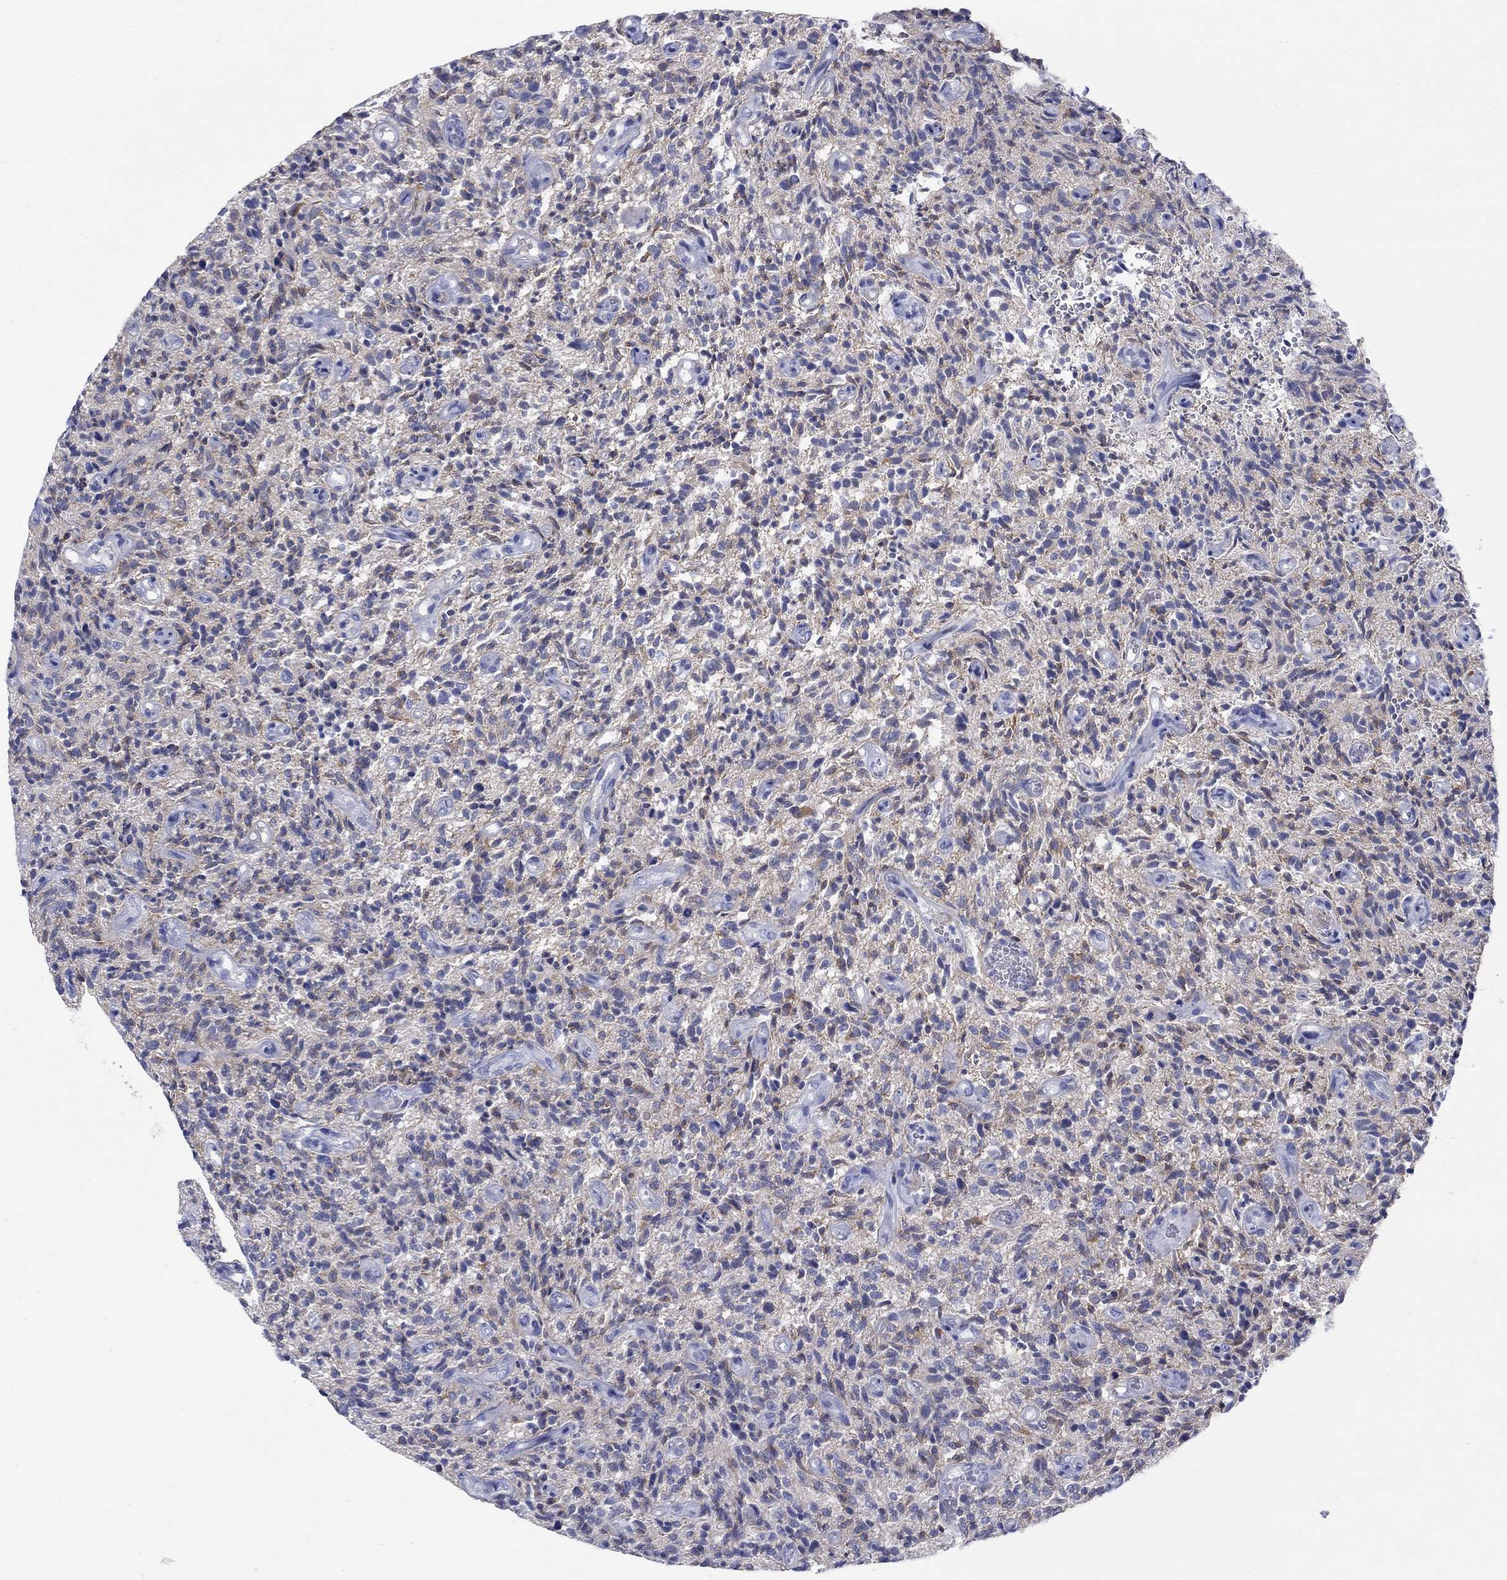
{"staining": {"intensity": "negative", "quantity": "none", "location": "none"}, "tissue": "glioma", "cell_type": "Tumor cells", "image_type": "cancer", "snomed": [{"axis": "morphology", "description": "Glioma, malignant, High grade"}, {"axis": "topography", "description": "Brain"}], "caption": "A high-resolution histopathology image shows immunohistochemistry staining of glioma, which exhibits no significant staining in tumor cells.", "gene": "REEP2", "patient": {"sex": "male", "age": 64}}